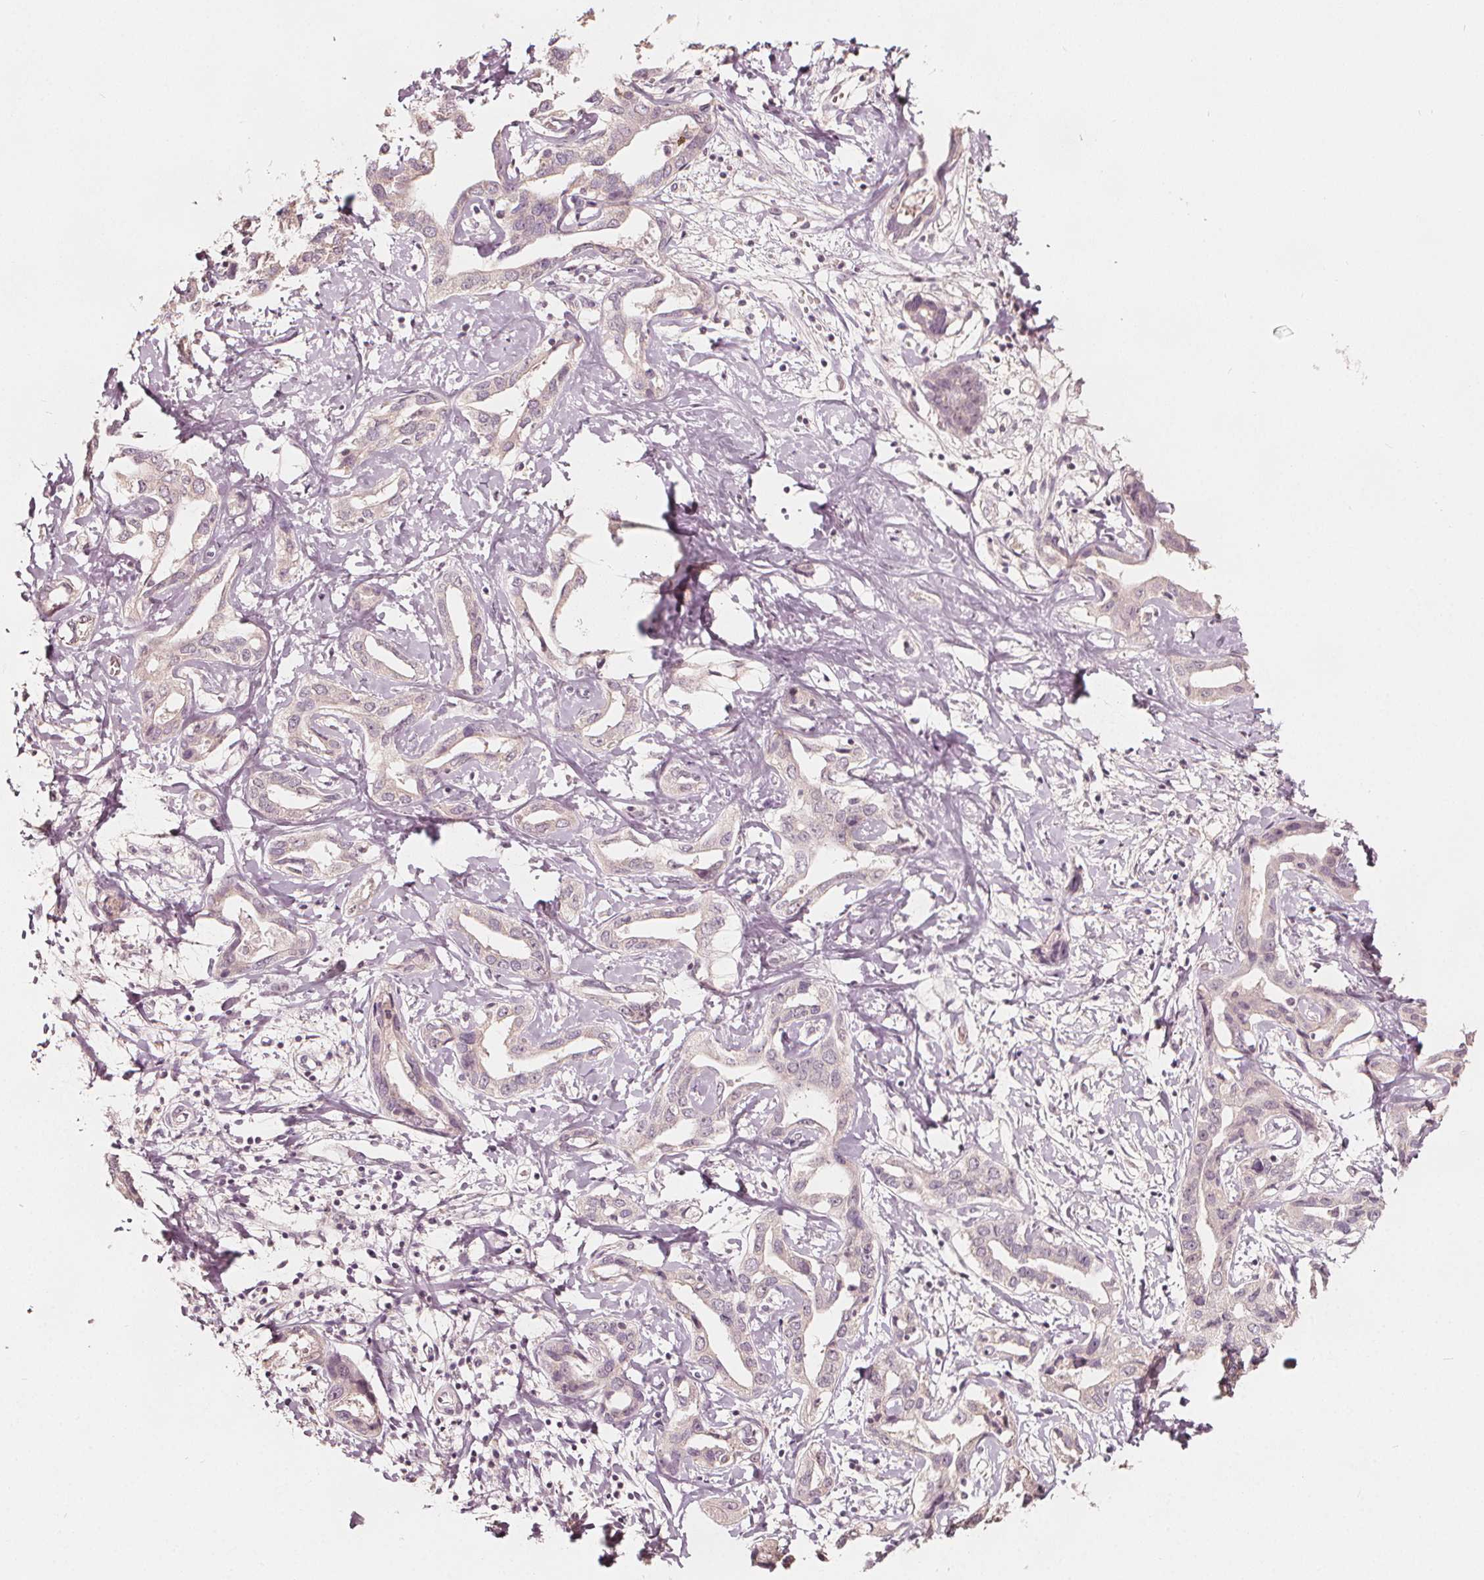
{"staining": {"intensity": "negative", "quantity": "none", "location": "none"}, "tissue": "liver cancer", "cell_type": "Tumor cells", "image_type": "cancer", "snomed": [{"axis": "morphology", "description": "Cholangiocarcinoma"}, {"axis": "topography", "description": "Liver"}], "caption": "High magnification brightfield microscopy of liver cancer (cholangiocarcinoma) stained with DAB (brown) and counterstained with hematoxylin (blue): tumor cells show no significant staining.", "gene": "NPC1L1", "patient": {"sex": "male", "age": 59}}